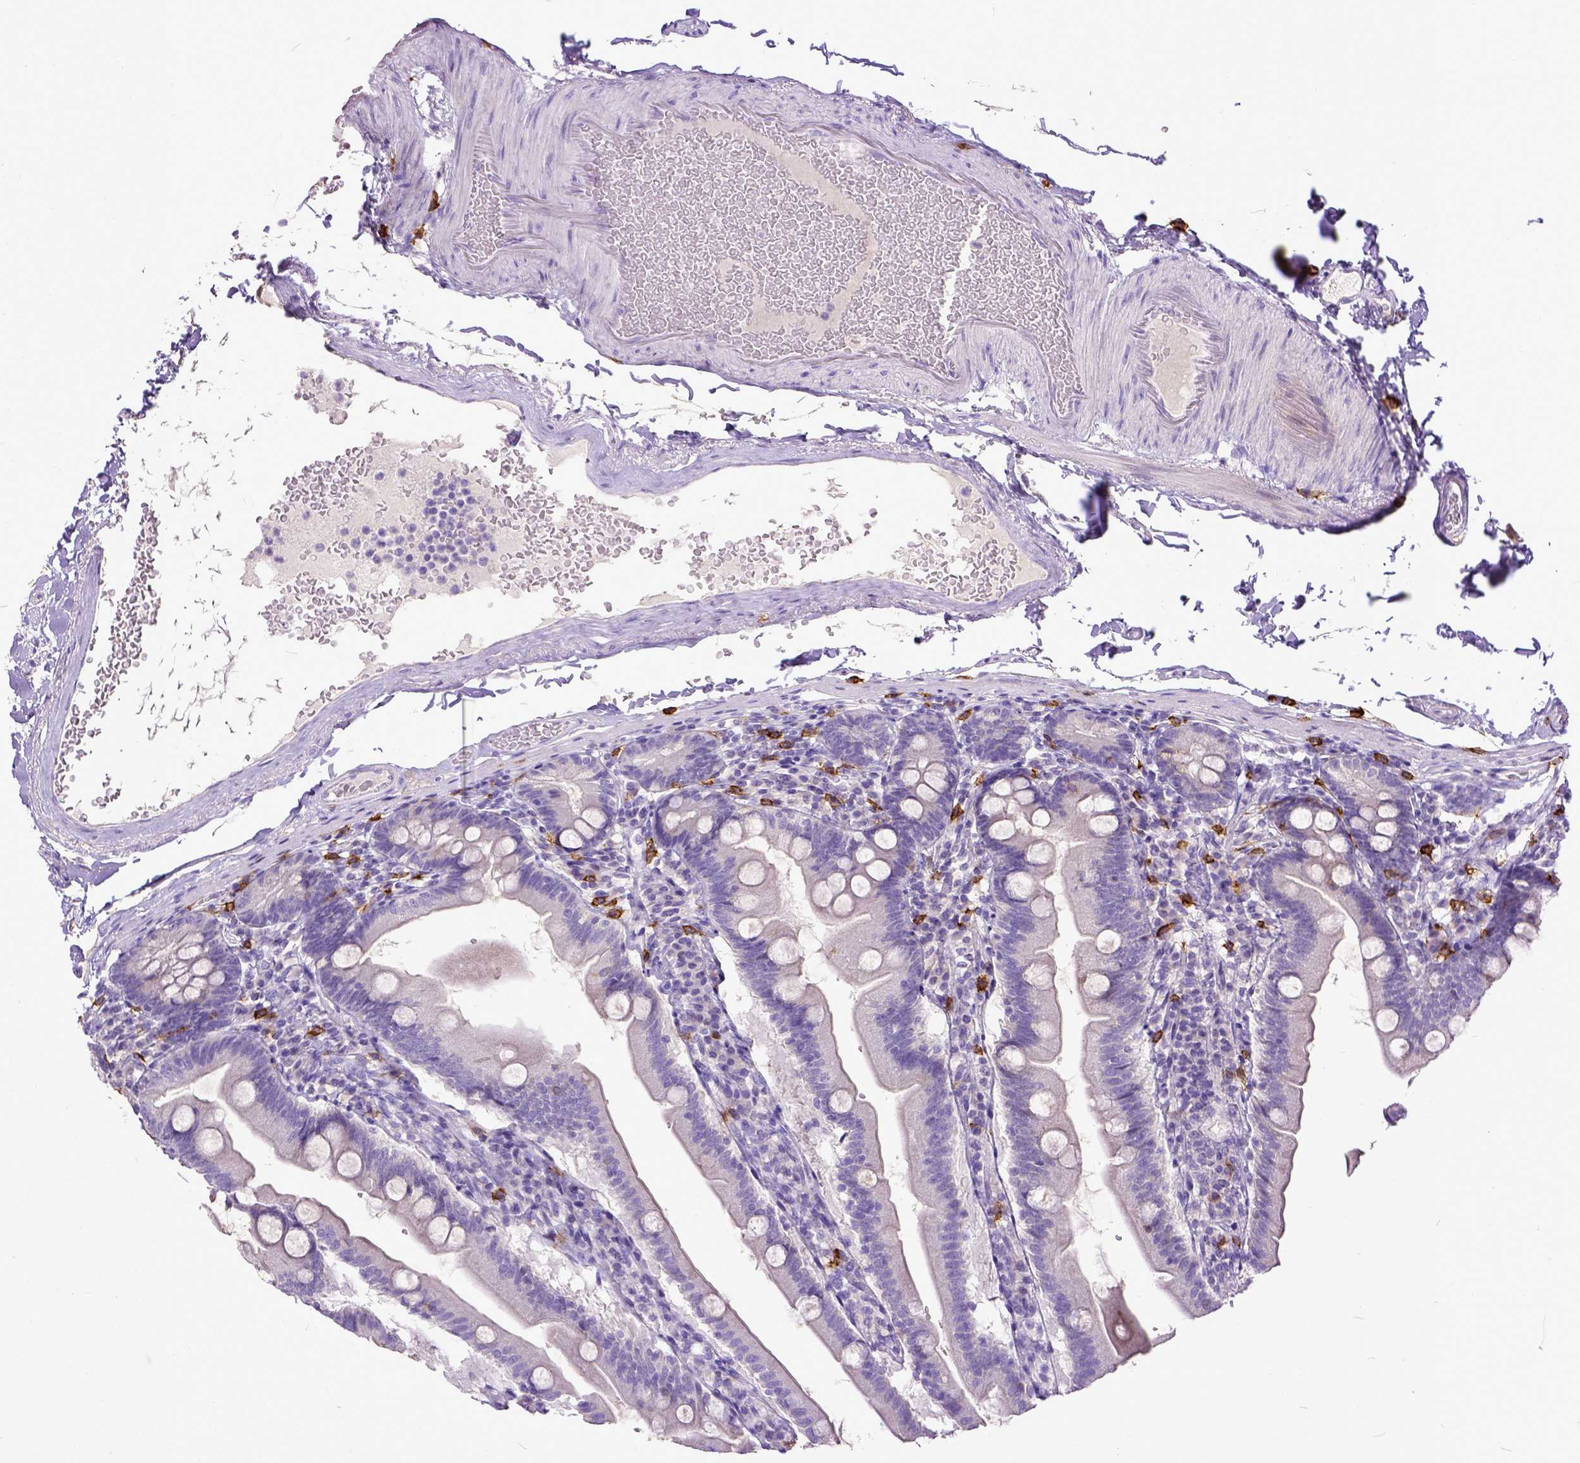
{"staining": {"intensity": "negative", "quantity": "none", "location": "none"}, "tissue": "duodenum", "cell_type": "Glandular cells", "image_type": "normal", "snomed": [{"axis": "morphology", "description": "Normal tissue, NOS"}, {"axis": "topography", "description": "Duodenum"}], "caption": "DAB (3,3'-diaminobenzidine) immunohistochemical staining of benign duodenum reveals no significant expression in glandular cells.", "gene": "KIT", "patient": {"sex": "female", "age": 67}}